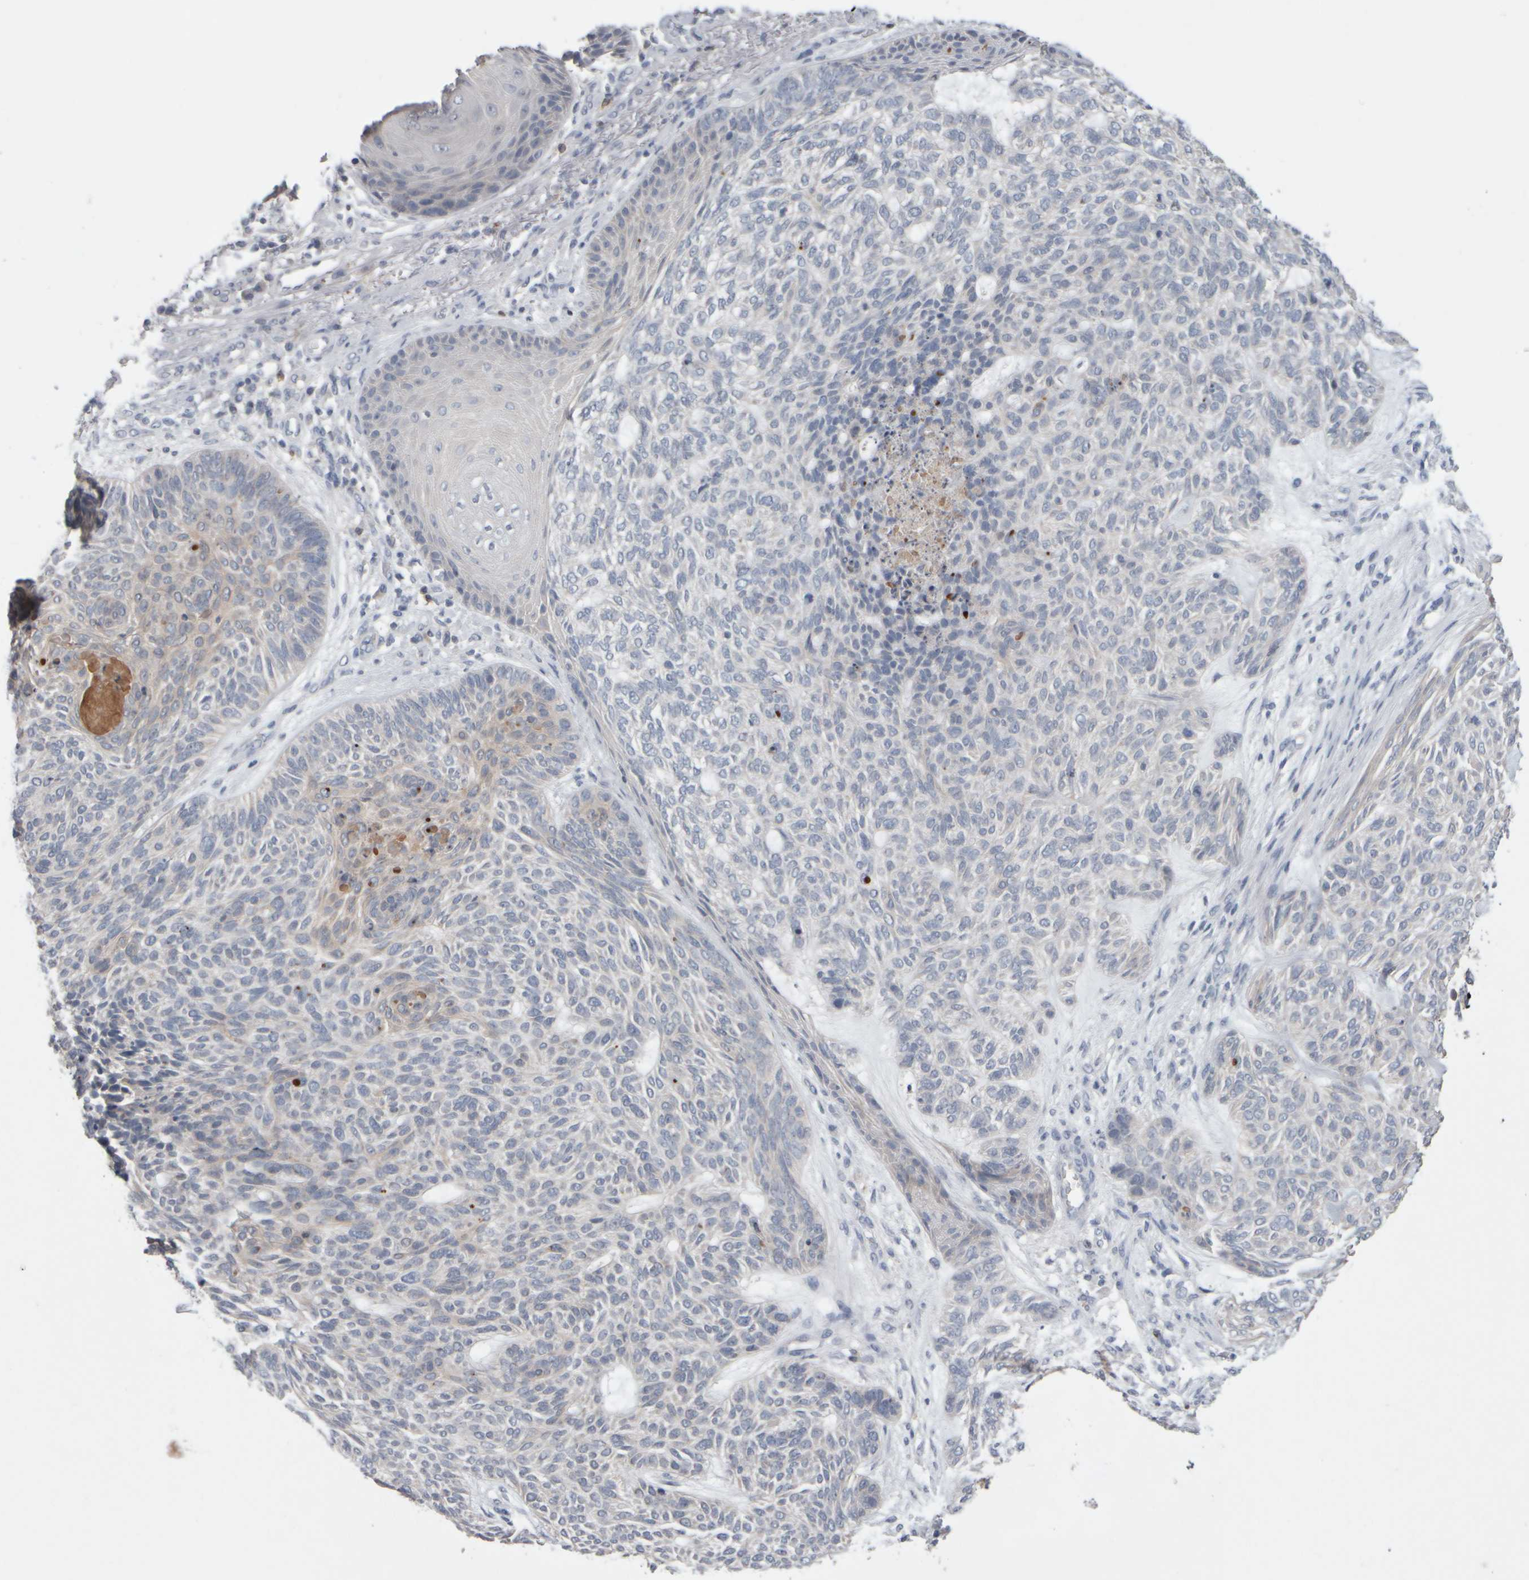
{"staining": {"intensity": "negative", "quantity": "none", "location": "none"}, "tissue": "skin cancer", "cell_type": "Tumor cells", "image_type": "cancer", "snomed": [{"axis": "morphology", "description": "Basal cell carcinoma"}, {"axis": "topography", "description": "Skin"}], "caption": "High magnification brightfield microscopy of skin cancer (basal cell carcinoma) stained with DAB (3,3'-diaminobenzidine) (brown) and counterstained with hematoxylin (blue): tumor cells show no significant positivity.", "gene": "EPHX2", "patient": {"sex": "male", "age": 55}}